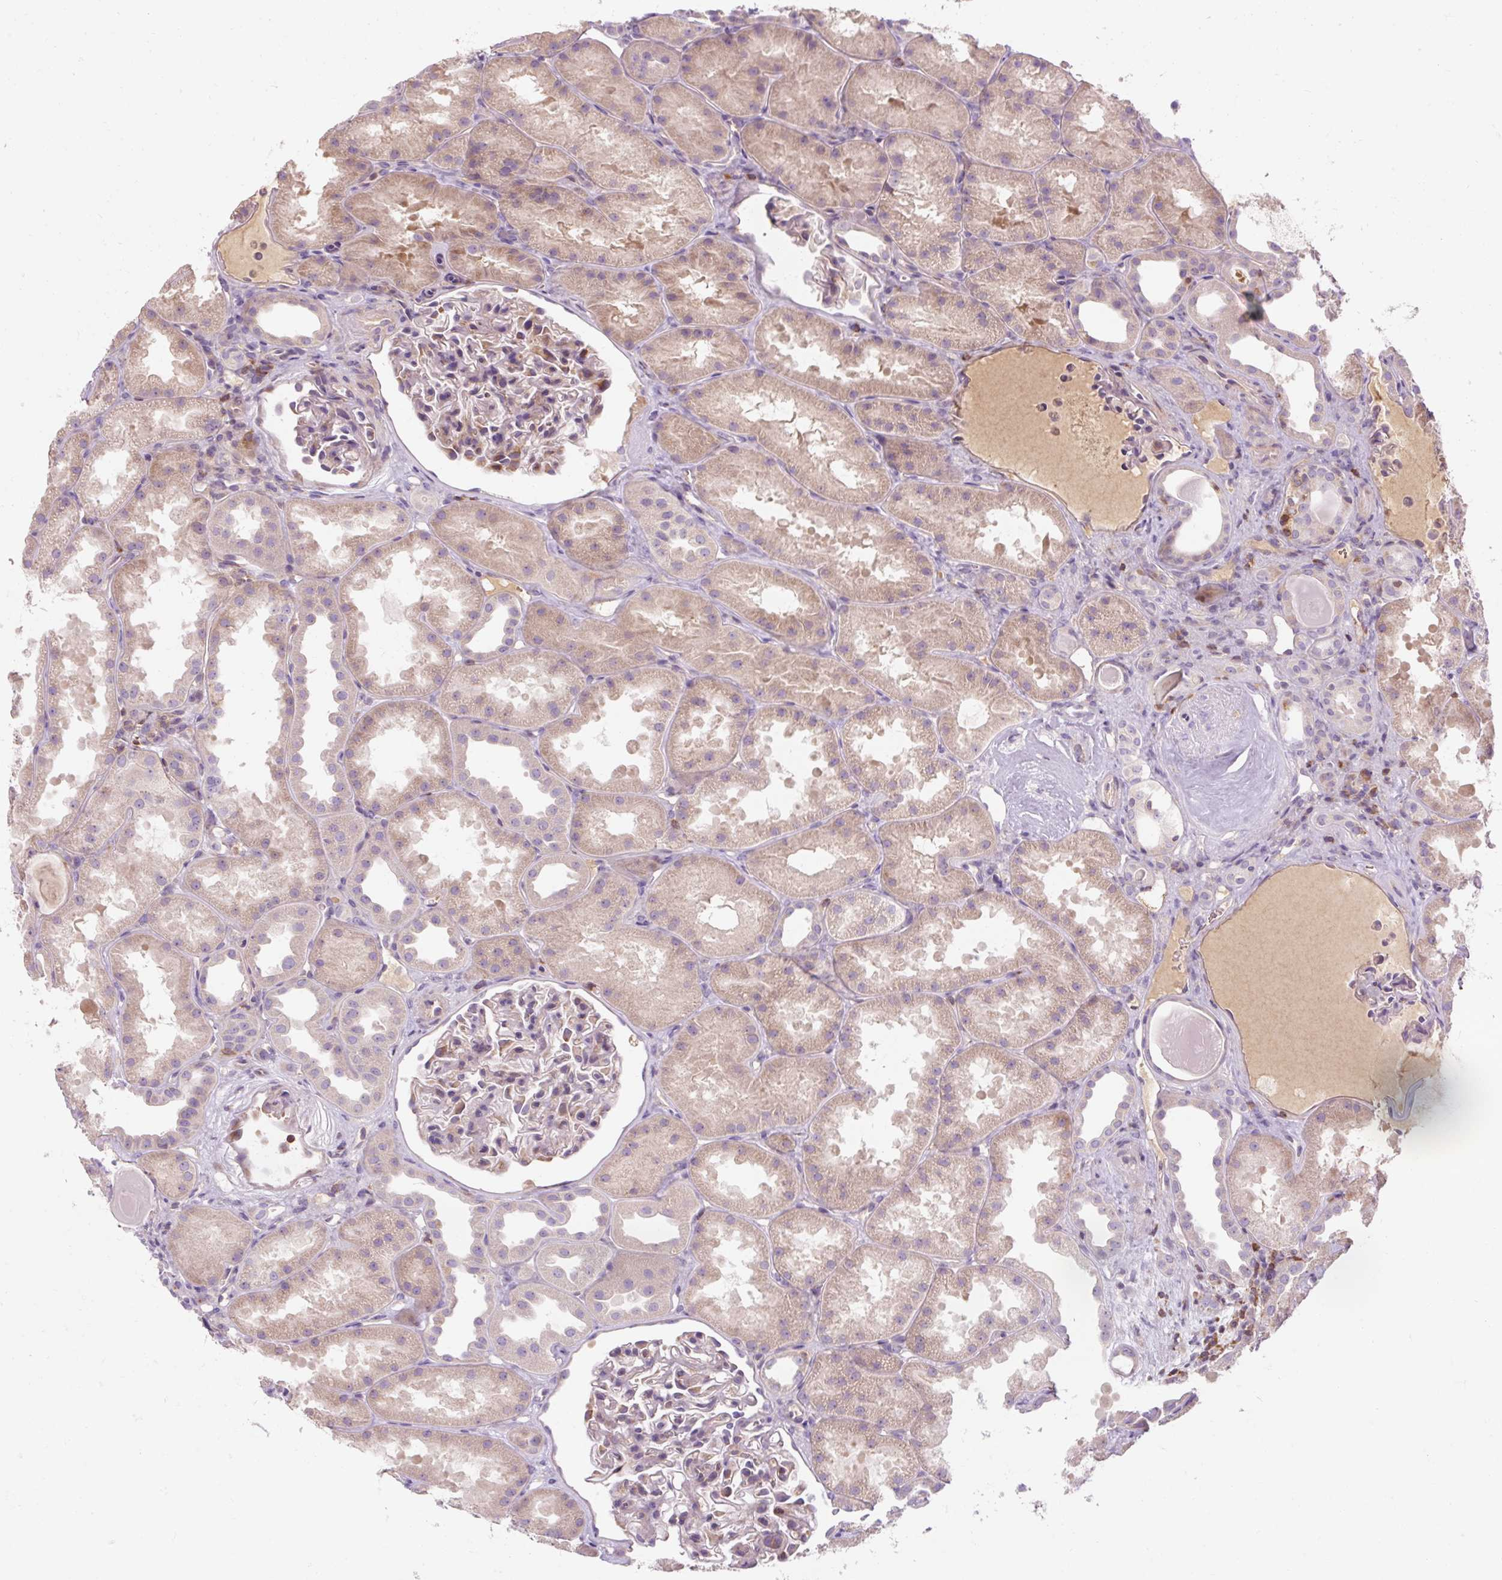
{"staining": {"intensity": "weak", "quantity": "25%-75%", "location": "cytoplasmic/membranous,nuclear"}, "tissue": "kidney", "cell_type": "Cells in glomeruli", "image_type": "normal", "snomed": [{"axis": "morphology", "description": "Normal tissue, NOS"}, {"axis": "topography", "description": "Kidney"}], "caption": "The histopathology image reveals a brown stain indicating the presence of a protein in the cytoplasmic/membranous,nuclear of cells in glomeruli in kidney. The protein is stained brown, and the nuclei are stained in blue (DAB (3,3'-diaminobenzidine) IHC with brightfield microscopy, high magnification).", "gene": "TIGD2", "patient": {"sex": "male", "age": 61}}